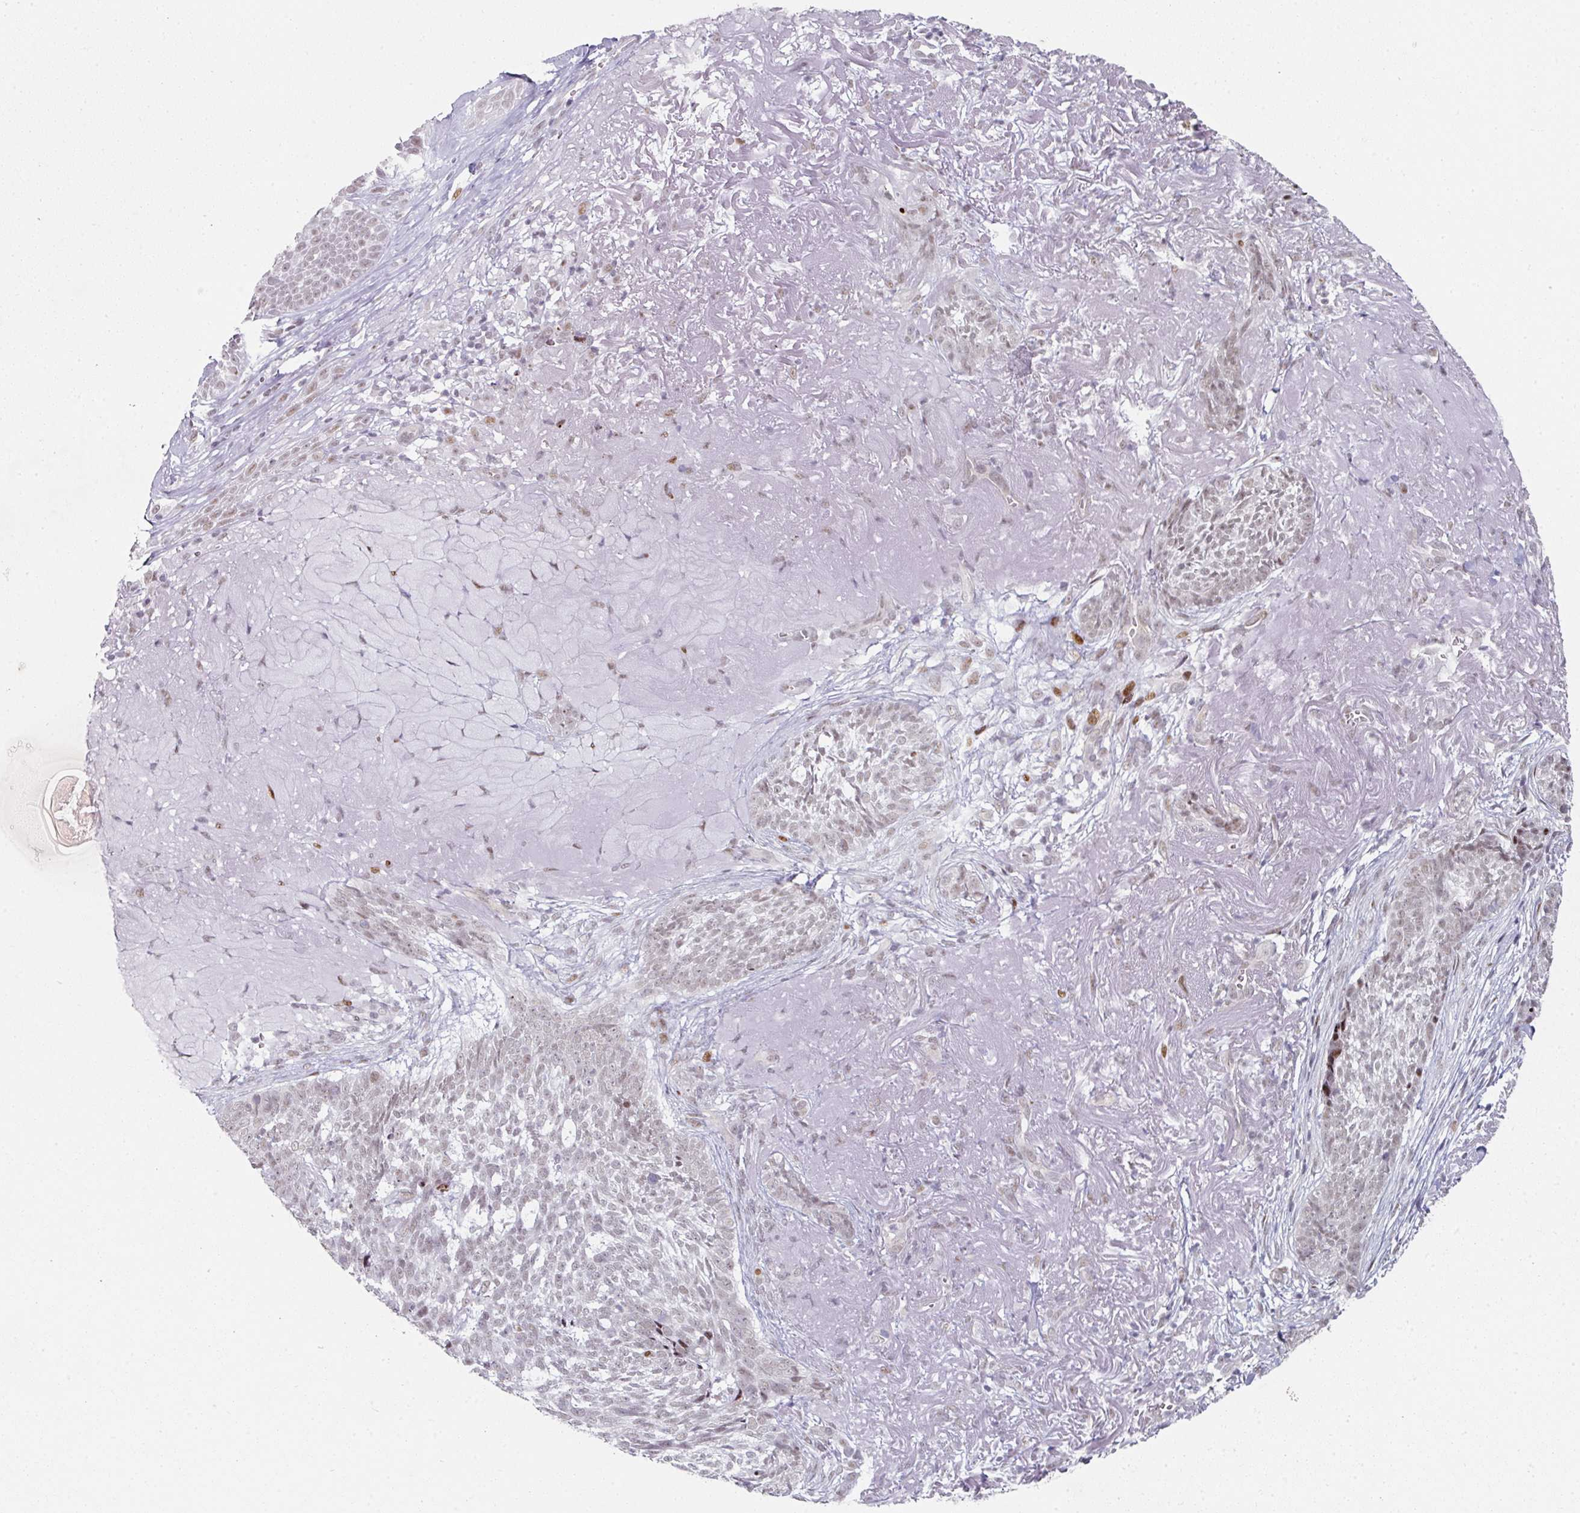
{"staining": {"intensity": "weak", "quantity": ">75%", "location": "nuclear"}, "tissue": "skin cancer", "cell_type": "Tumor cells", "image_type": "cancer", "snomed": [{"axis": "morphology", "description": "Basal cell carcinoma"}, {"axis": "topography", "description": "Skin"}, {"axis": "topography", "description": "Skin of face"}], "caption": "Tumor cells display low levels of weak nuclear staining in about >75% of cells in human skin cancer.", "gene": "SF3B5", "patient": {"sex": "female", "age": 95}}